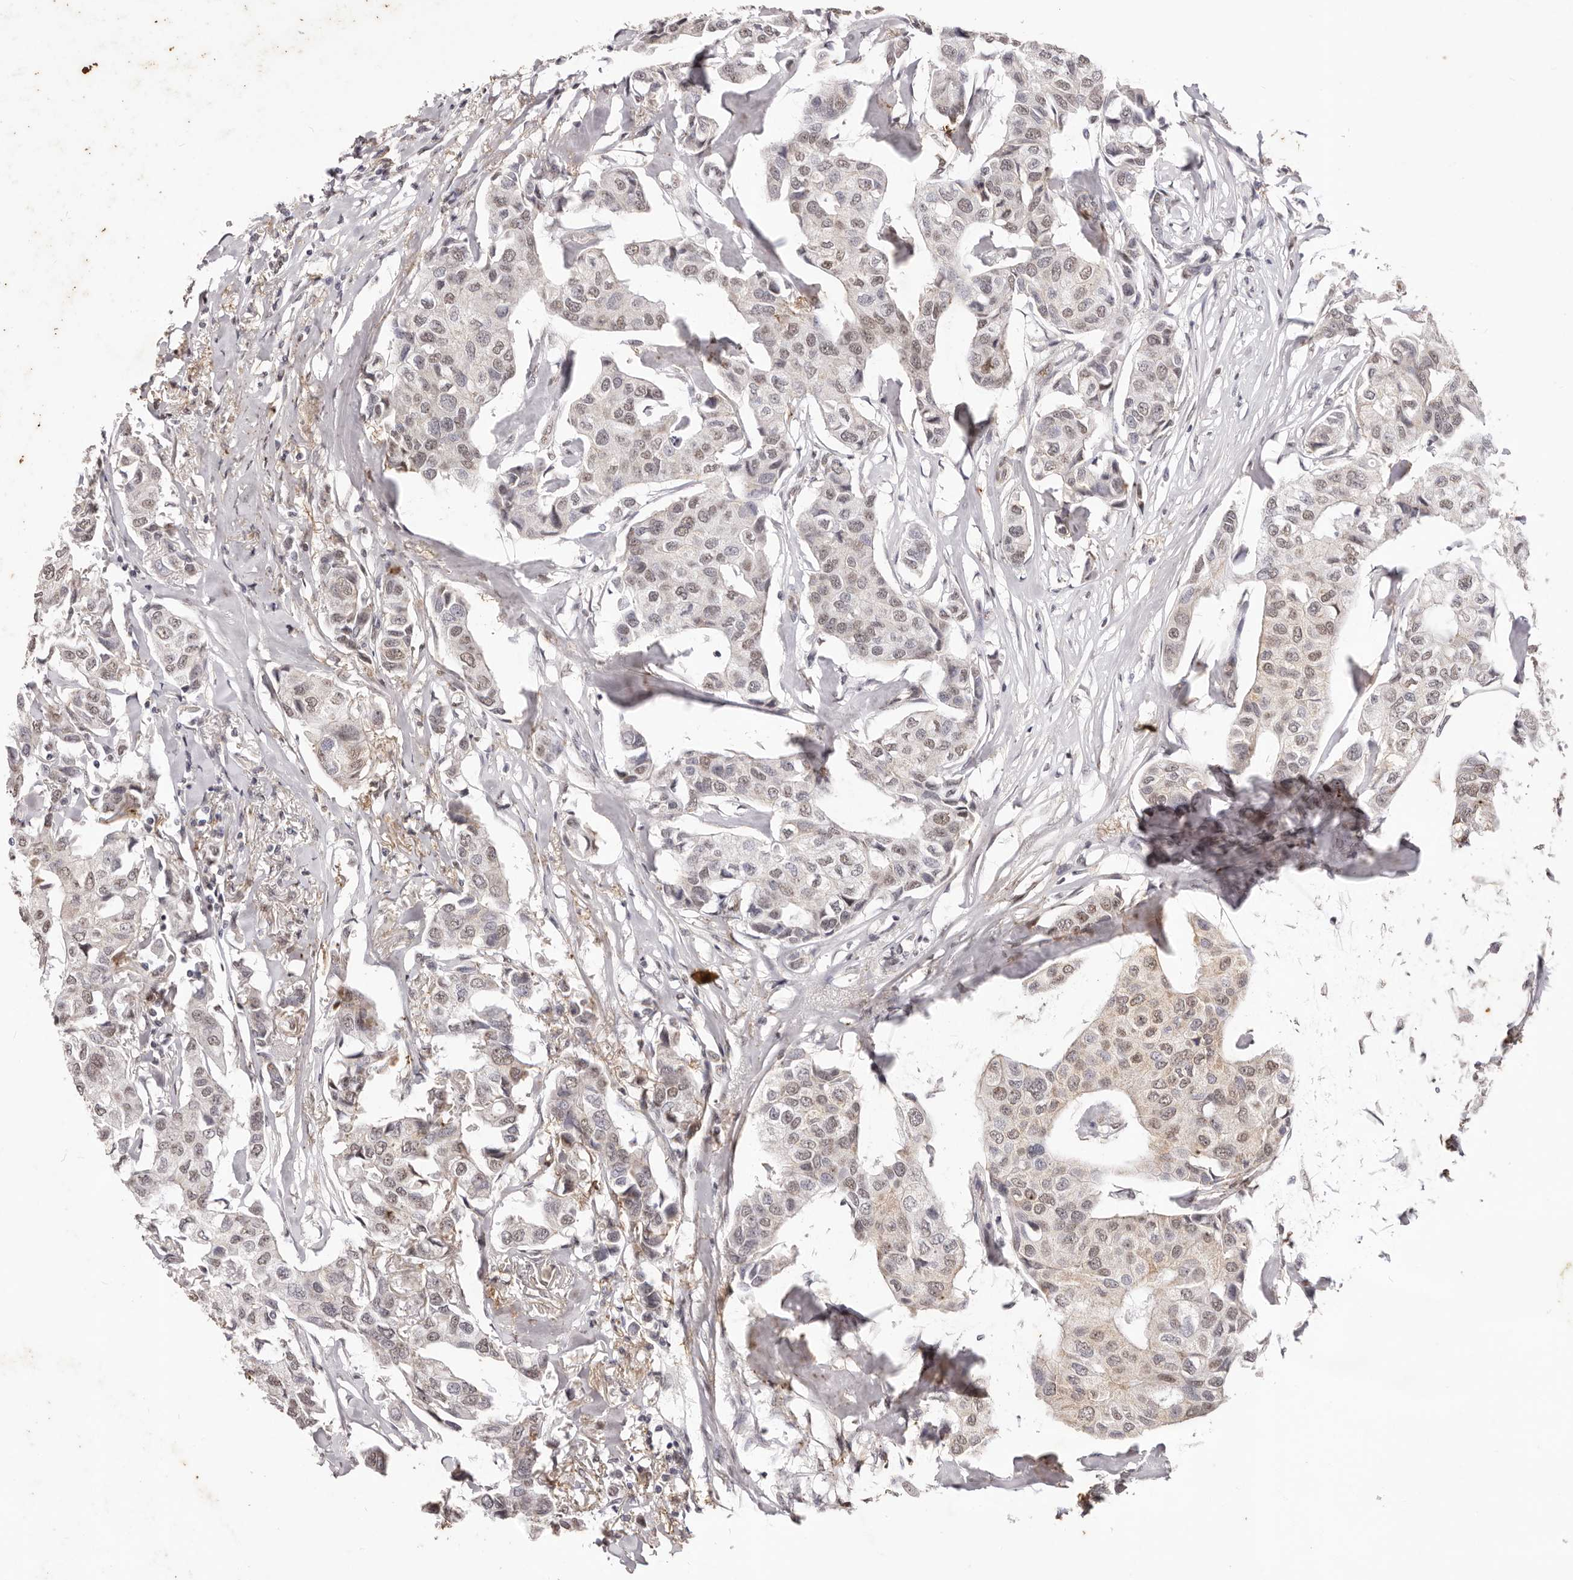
{"staining": {"intensity": "weak", "quantity": "25%-75%", "location": "nuclear"}, "tissue": "breast cancer", "cell_type": "Tumor cells", "image_type": "cancer", "snomed": [{"axis": "morphology", "description": "Duct carcinoma"}, {"axis": "topography", "description": "Breast"}], "caption": "Weak nuclear positivity is seen in approximately 25%-75% of tumor cells in breast cancer (intraductal carcinoma). The staining was performed using DAB (3,3'-diaminobenzidine), with brown indicating positive protein expression. Nuclei are stained blue with hematoxylin.", "gene": "RPS6KA5", "patient": {"sex": "female", "age": 80}}